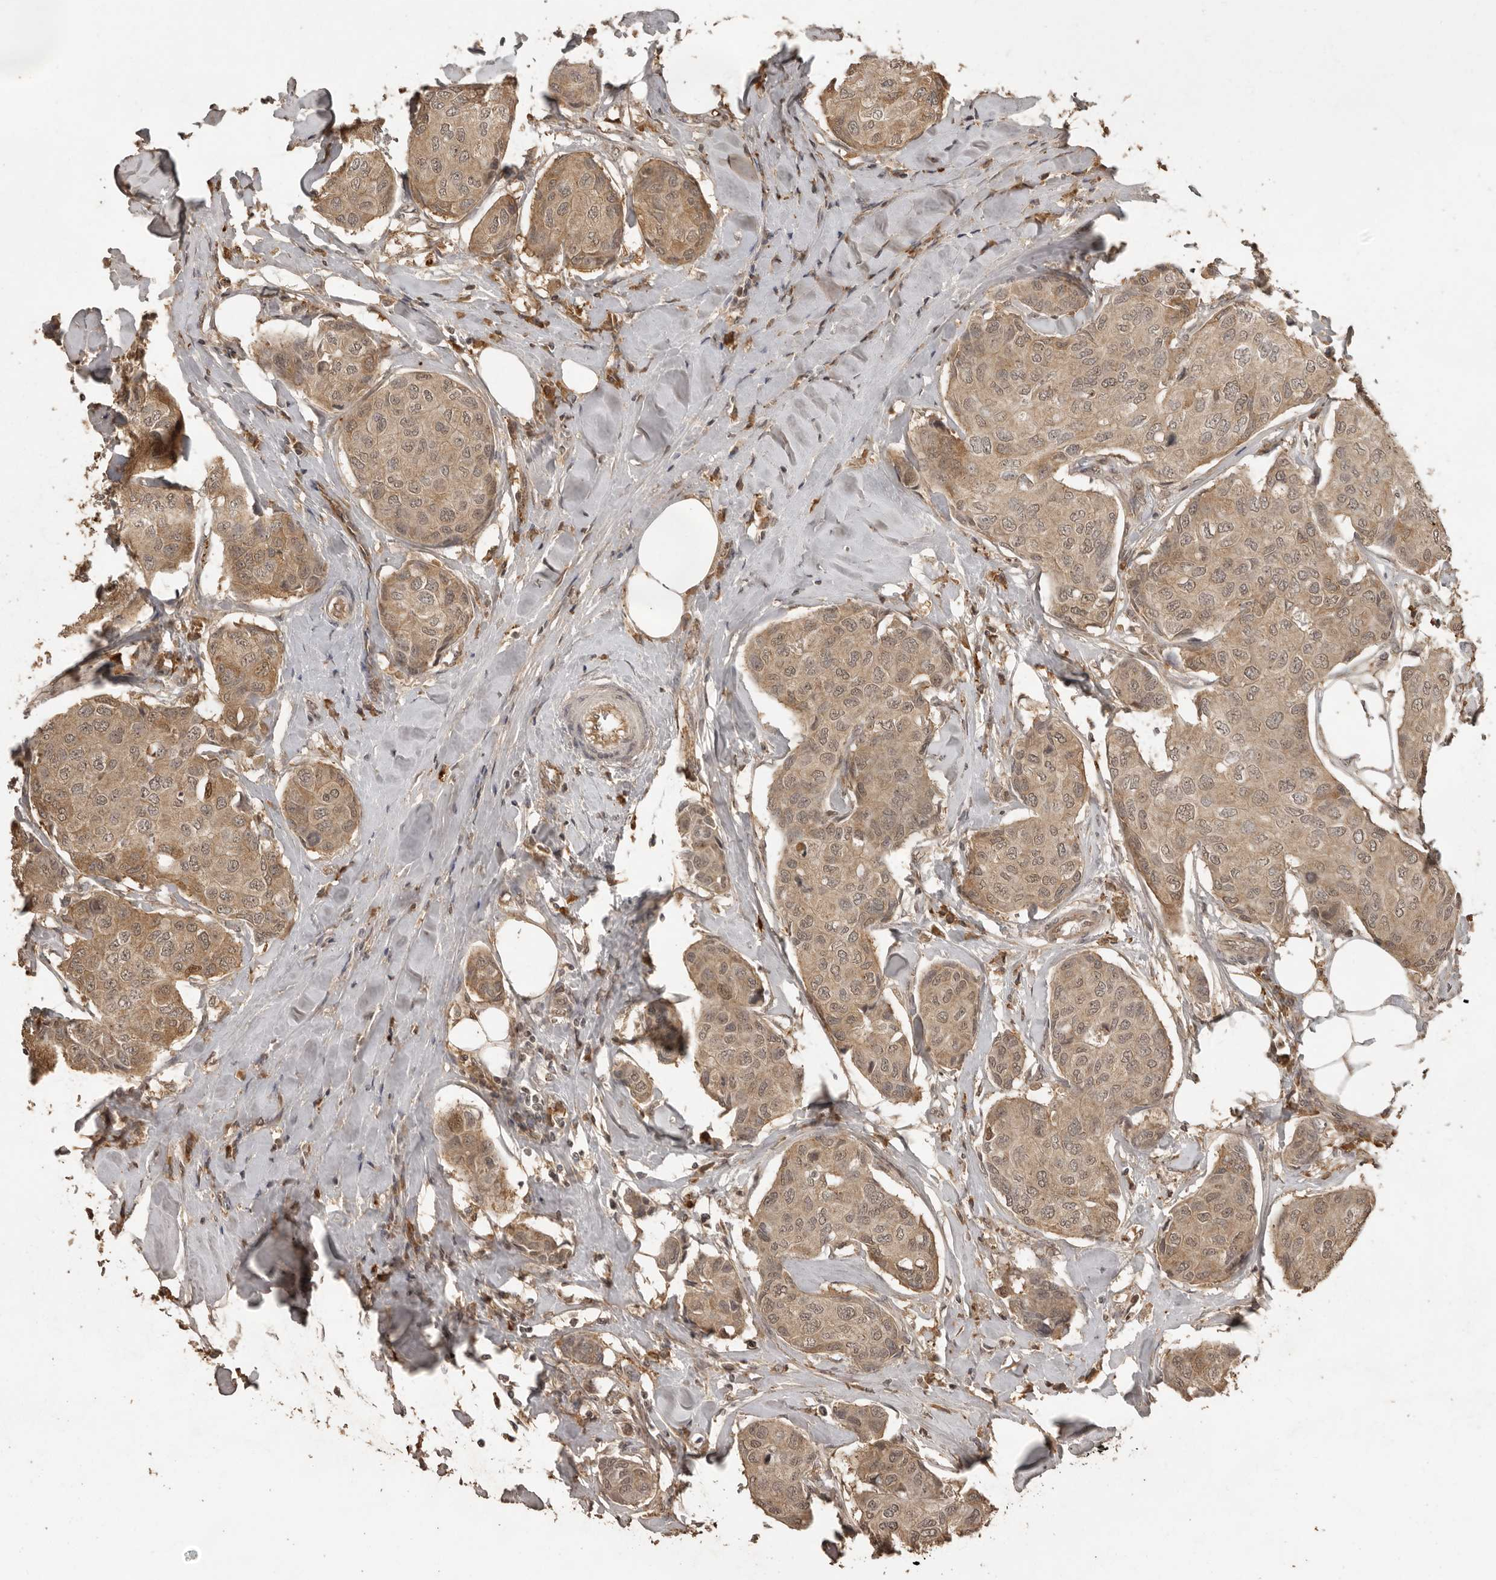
{"staining": {"intensity": "moderate", "quantity": ">75%", "location": "cytoplasmic/membranous,nuclear"}, "tissue": "breast cancer", "cell_type": "Tumor cells", "image_type": "cancer", "snomed": [{"axis": "morphology", "description": "Duct carcinoma"}, {"axis": "topography", "description": "Breast"}], "caption": "Breast infiltrating ductal carcinoma was stained to show a protein in brown. There is medium levels of moderate cytoplasmic/membranous and nuclear staining in about >75% of tumor cells. Nuclei are stained in blue.", "gene": "CTF1", "patient": {"sex": "female", "age": 80}}